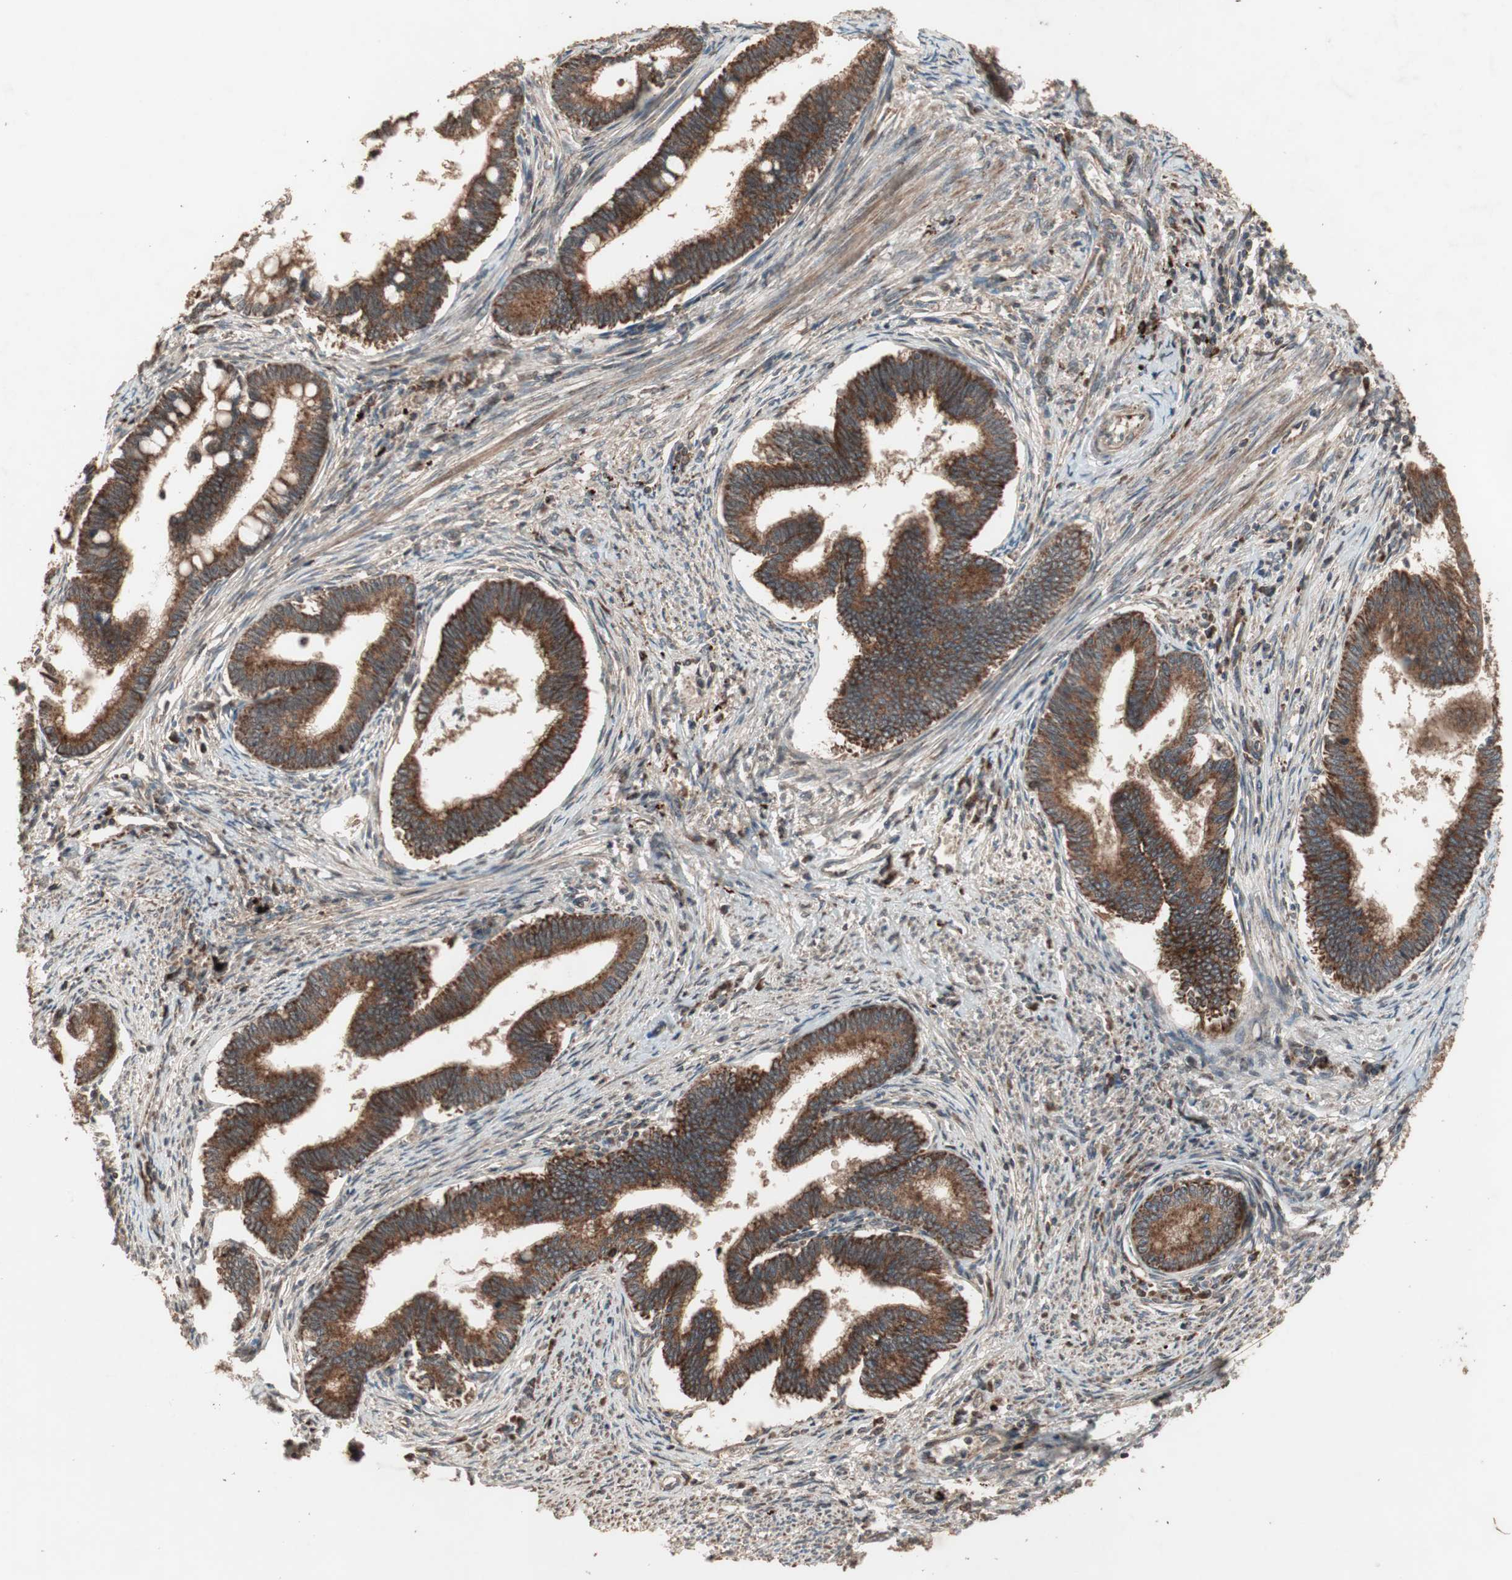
{"staining": {"intensity": "strong", "quantity": ">75%", "location": "cytoplasmic/membranous"}, "tissue": "cervical cancer", "cell_type": "Tumor cells", "image_type": "cancer", "snomed": [{"axis": "morphology", "description": "Adenocarcinoma, NOS"}, {"axis": "topography", "description": "Cervix"}], "caption": "This is an image of IHC staining of cervical cancer (adenocarcinoma), which shows strong staining in the cytoplasmic/membranous of tumor cells.", "gene": "RAB1A", "patient": {"sex": "female", "age": 36}}